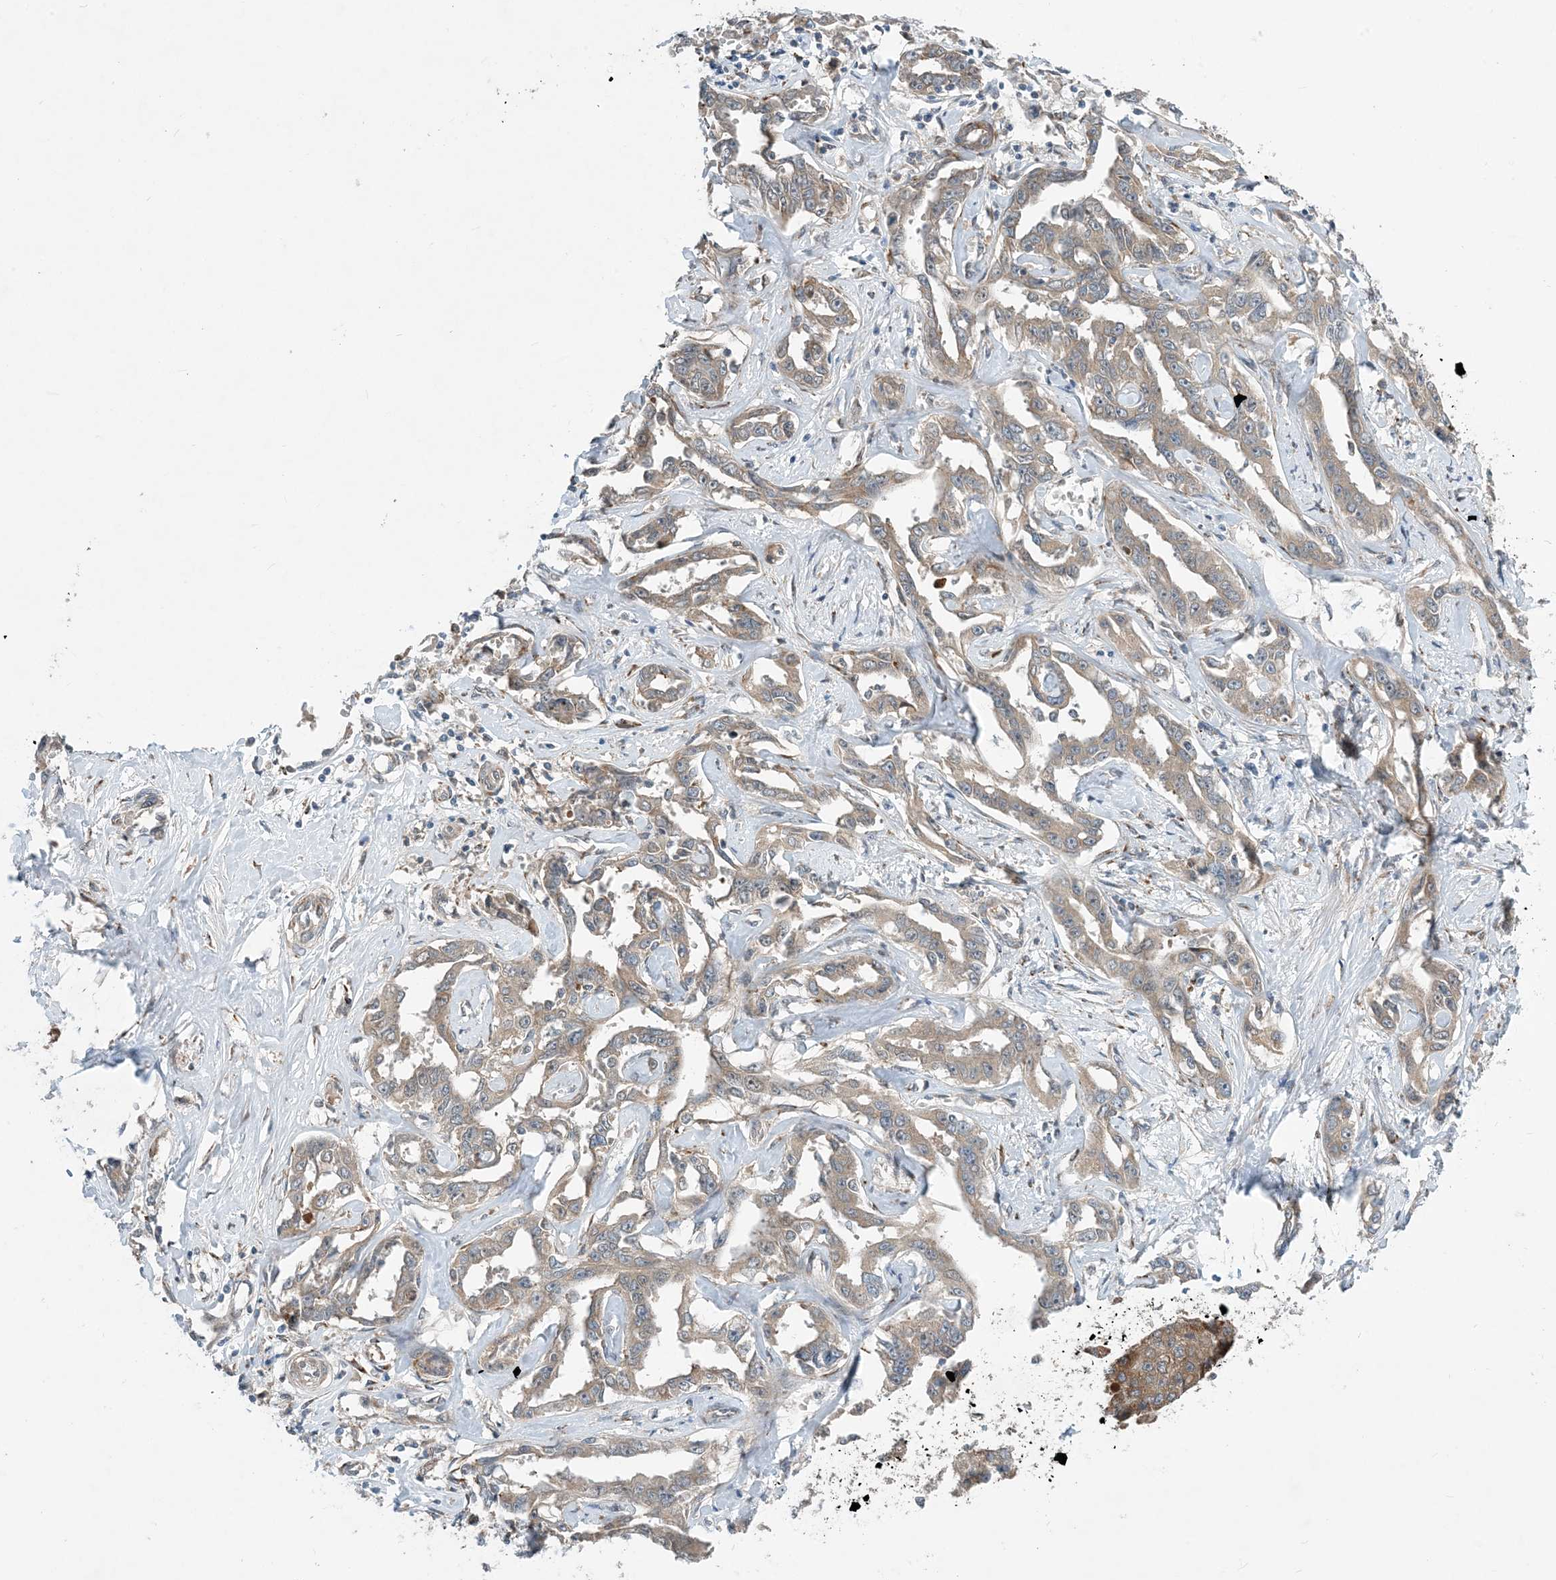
{"staining": {"intensity": "weak", "quantity": ">75%", "location": "cytoplasmic/membranous"}, "tissue": "liver cancer", "cell_type": "Tumor cells", "image_type": "cancer", "snomed": [{"axis": "morphology", "description": "Cholangiocarcinoma"}, {"axis": "topography", "description": "Liver"}], "caption": "The immunohistochemical stain shows weak cytoplasmic/membranous expression in tumor cells of liver cancer (cholangiocarcinoma) tissue.", "gene": "PHOSPHO2", "patient": {"sex": "male", "age": 59}}